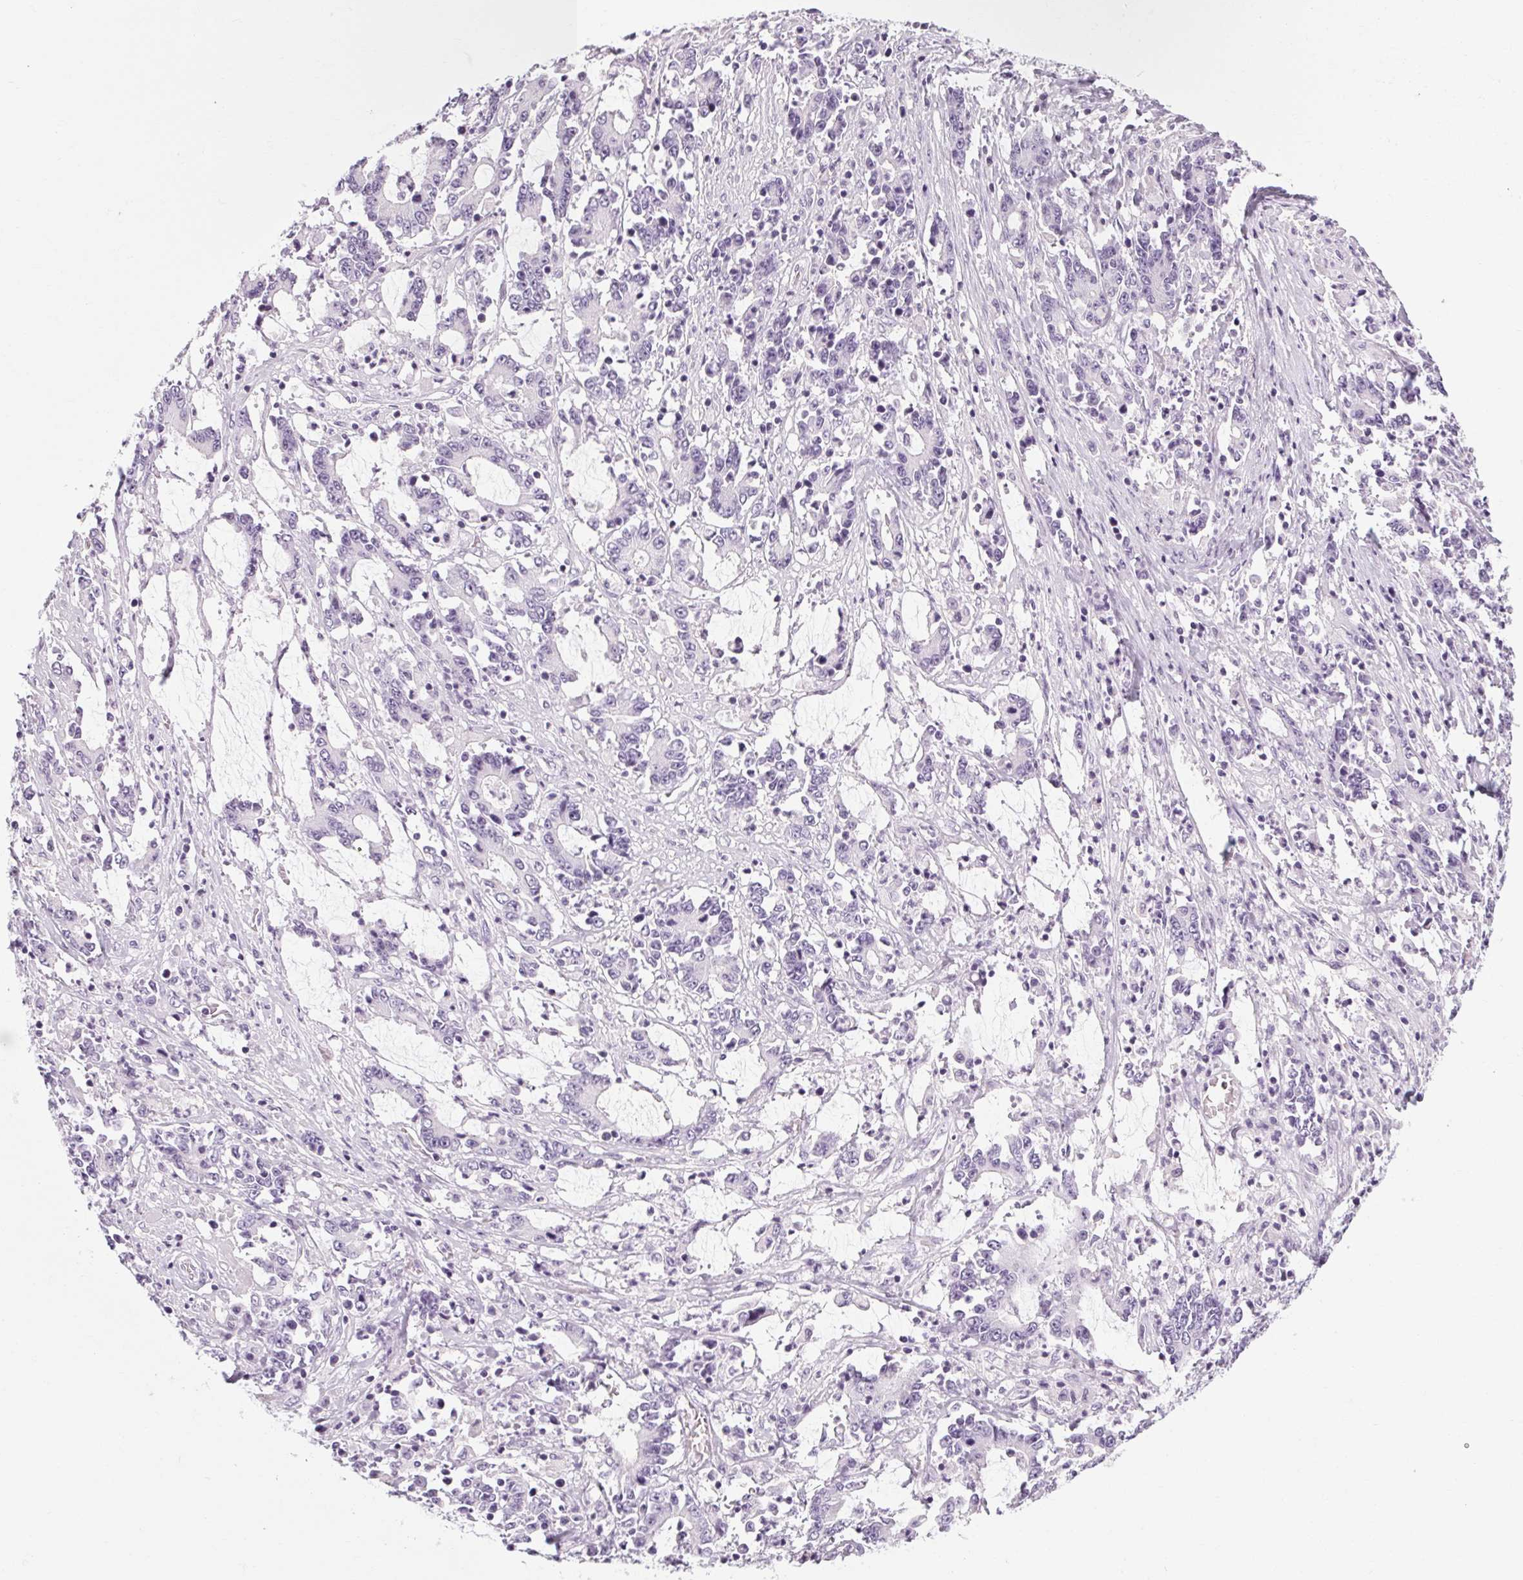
{"staining": {"intensity": "negative", "quantity": "none", "location": "none"}, "tissue": "stomach cancer", "cell_type": "Tumor cells", "image_type": "cancer", "snomed": [{"axis": "morphology", "description": "Adenocarcinoma, NOS"}, {"axis": "topography", "description": "Stomach, upper"}], "caption": "DAB (3,3'-diaminobenzidine) immunohistochemical staining of stomach adenocarcinoma reveals no significant expression in tumor cells.", "gene": "POMC", "patient": {"sex": "male", "age": 68}}